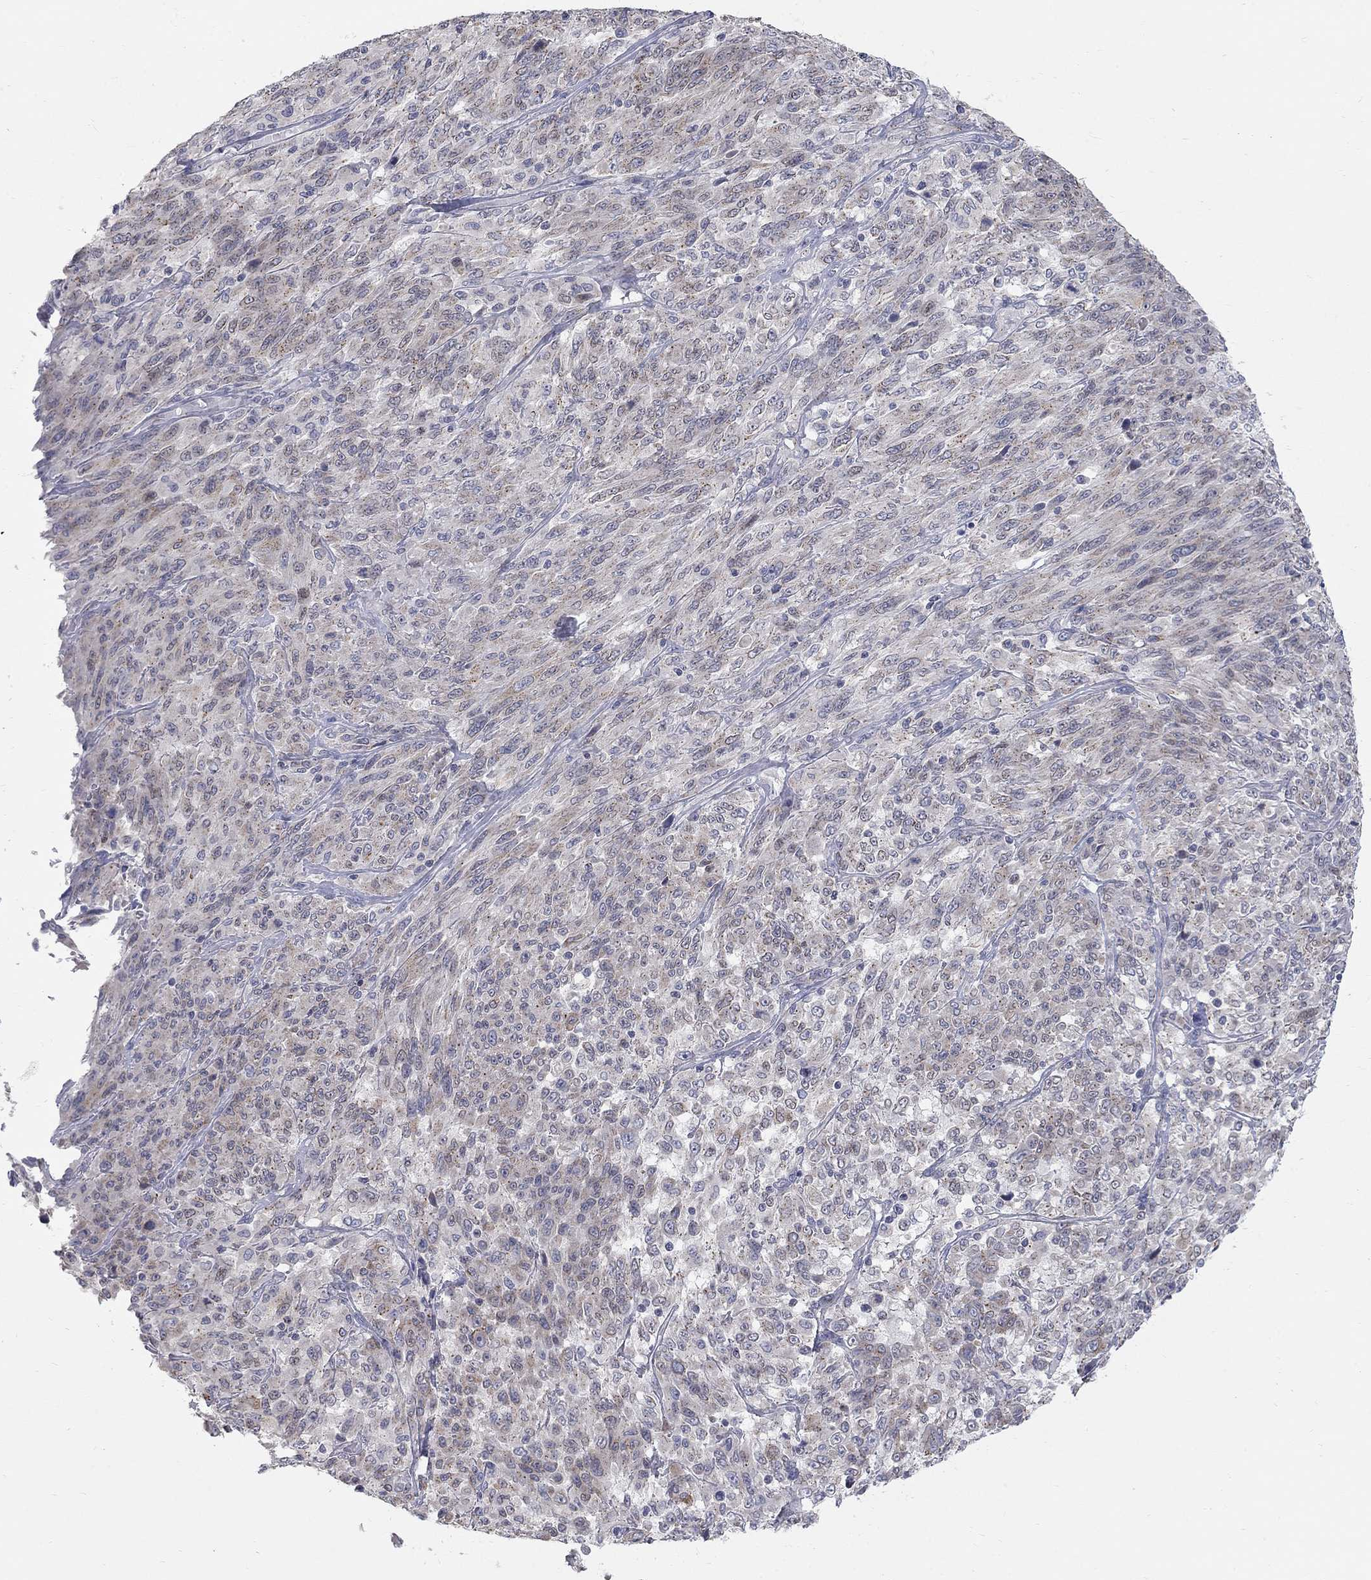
{"staining": {"intensity": "weak", "quantity": "<25%", "location": "cytoplasmic/membranous"}, "tissue": "melanoma", "cell_type": "Tumor cells", "image_type": "cancer", "snomed": [{"axis": "morphology", "description": "Malignant melanoma, NOS"}, {"axis": "topography", "description": "Skin"}], "caption": "Immunohistochemistry micrograph of neoplastic tissue: human malignant melanoma stained with DAB displays no significant protein expression in tumor cells. The staining was performed using DAB to visualize the protein expression in brown, while the nuclei were stained in blue with hematoxylin (Magnification: 20x).", "gene": "PANK3", "patient": {"sex": "female", "age": 91}}